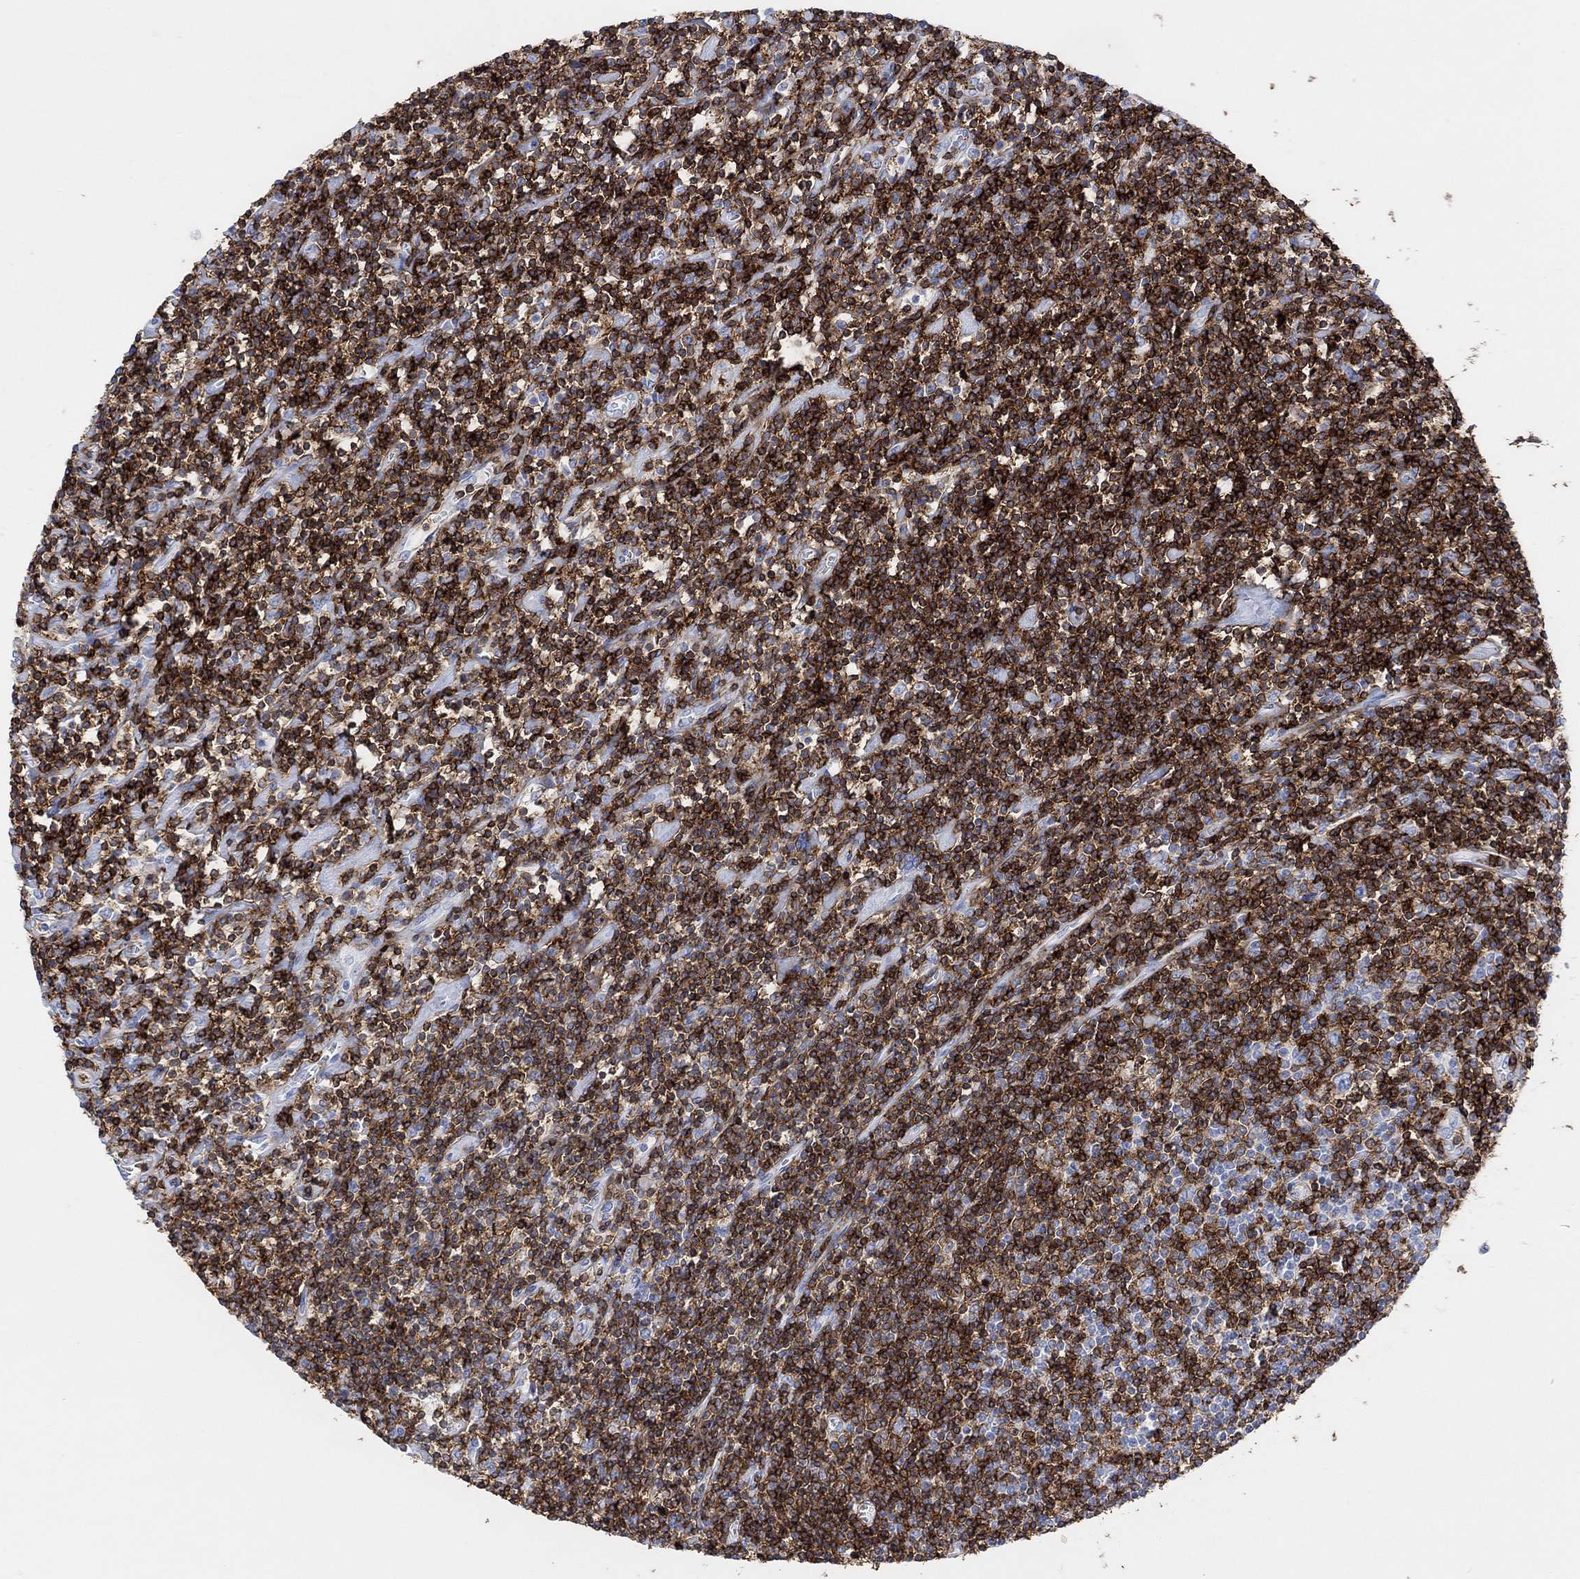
{"staining": {"intensity": "negative", "quantity": "none", "location": "none"}, "tissue": "lymphoma", "cell_type": "Tumor cells", "image_type": "cancer", "snomed": [{"axis": "morphology", "description": "Hodgkin's disease, NOS"}, {"axis": "topography", "description": "Lymph node"}], "caption": "IHC of human lymphoma demonstrates no expression in tumor cells.", "gene": "GPR65", "patient": {"sex": "male", "age": 40}}